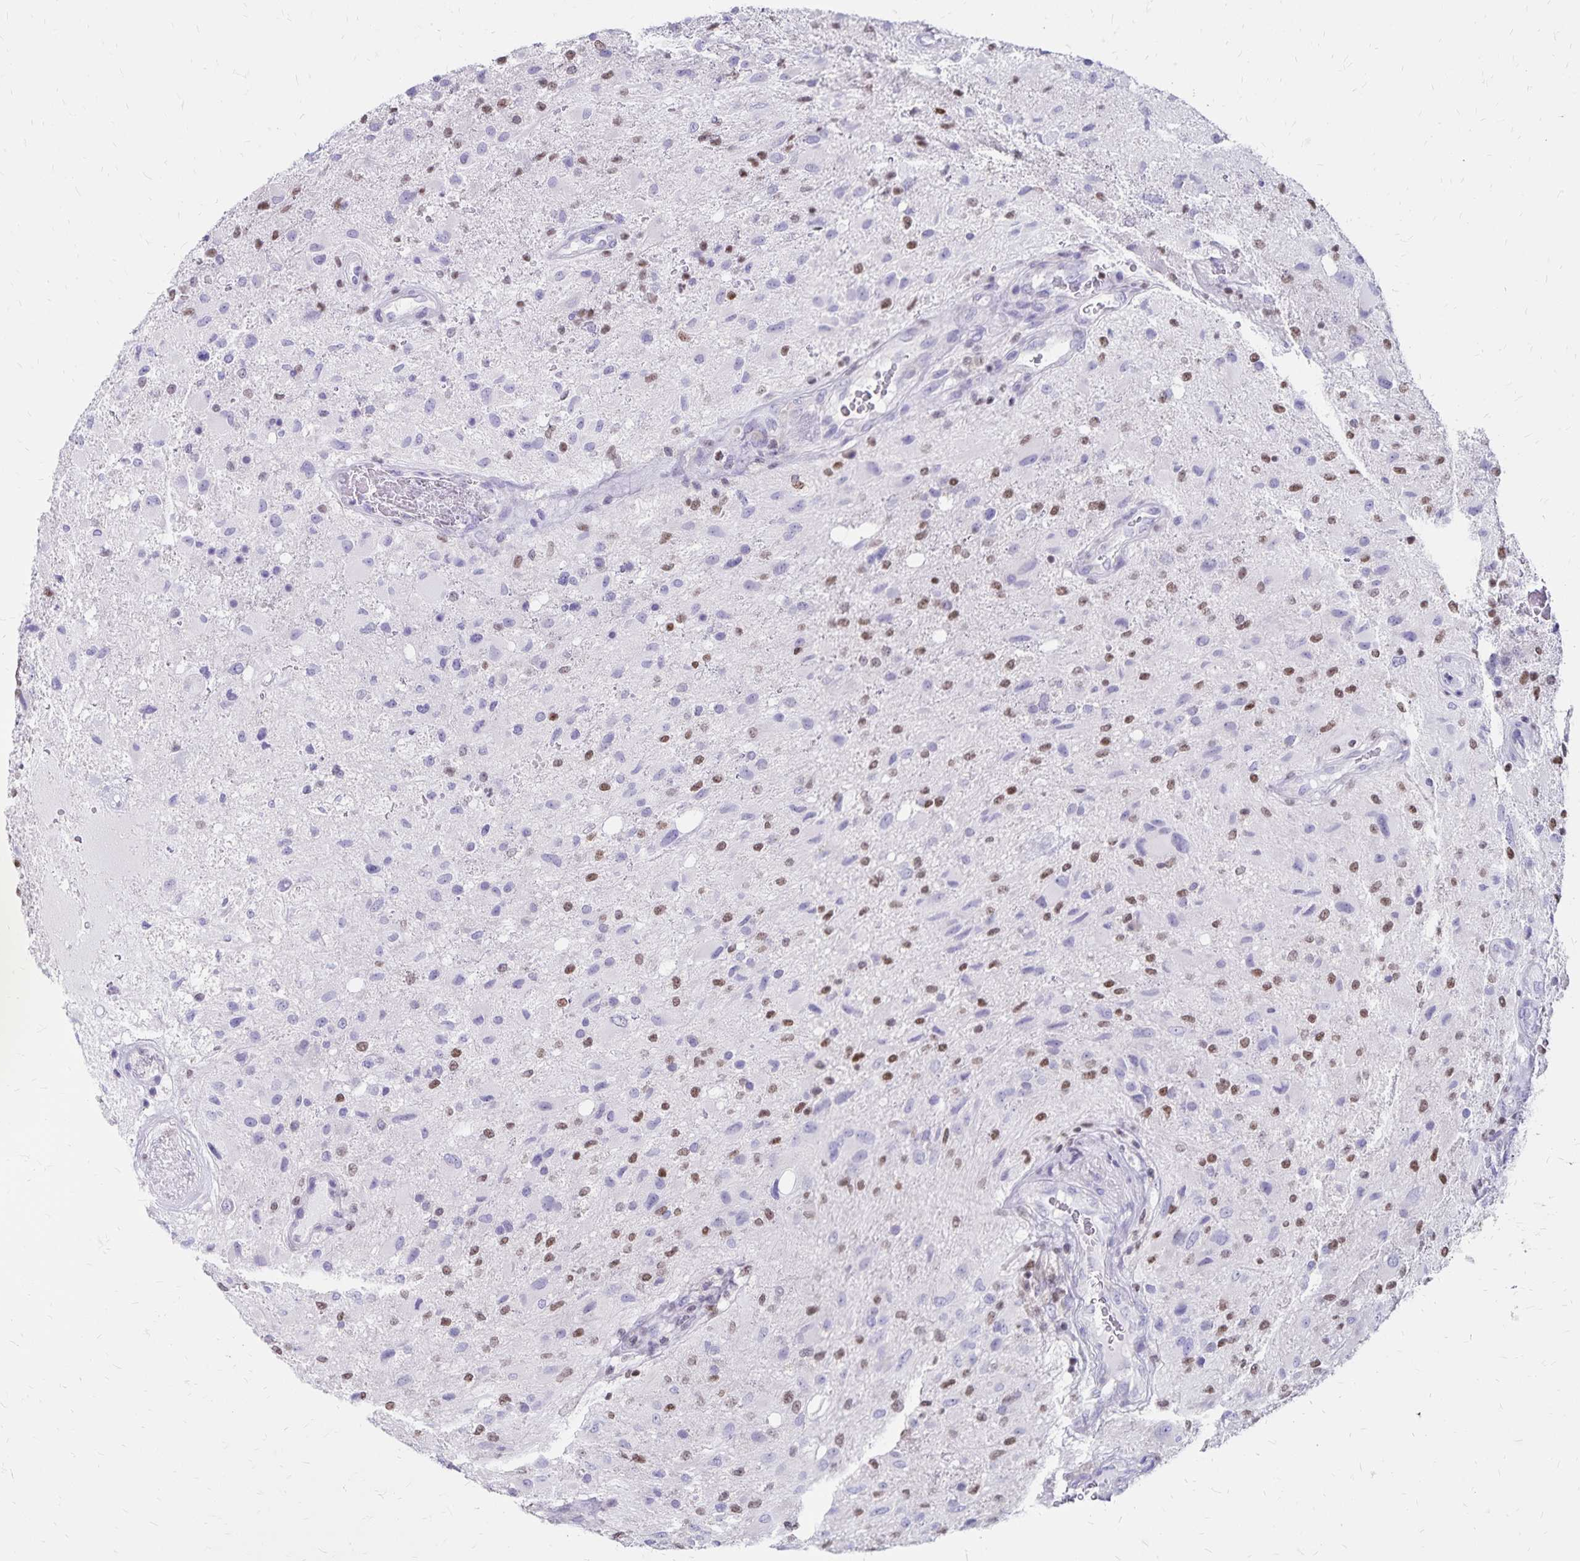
{"staining": {"intensity": "moderate", "quantity": "25%-75%", "location": "nuclear"}, "tissue": "glioma", "cell_type": "Tumor cells", "image_type": "cancer", "snomed": [{"axis": "morphology", "description": "Glioma, malignant, High grade"}, {"axis": "topography", "description": "Brain"}], "caption": "Tumor cells show medium levels of moderate nuclear staining in approximately 25%-75% of cells in human malignant glioma (high-grade). (DAB (3,3'-diaminobenzidine) = brown stain, brightfield microscopy at high magnification).", "gene": "IKZF1", "patient": {"sex": "male", "age": 53}}